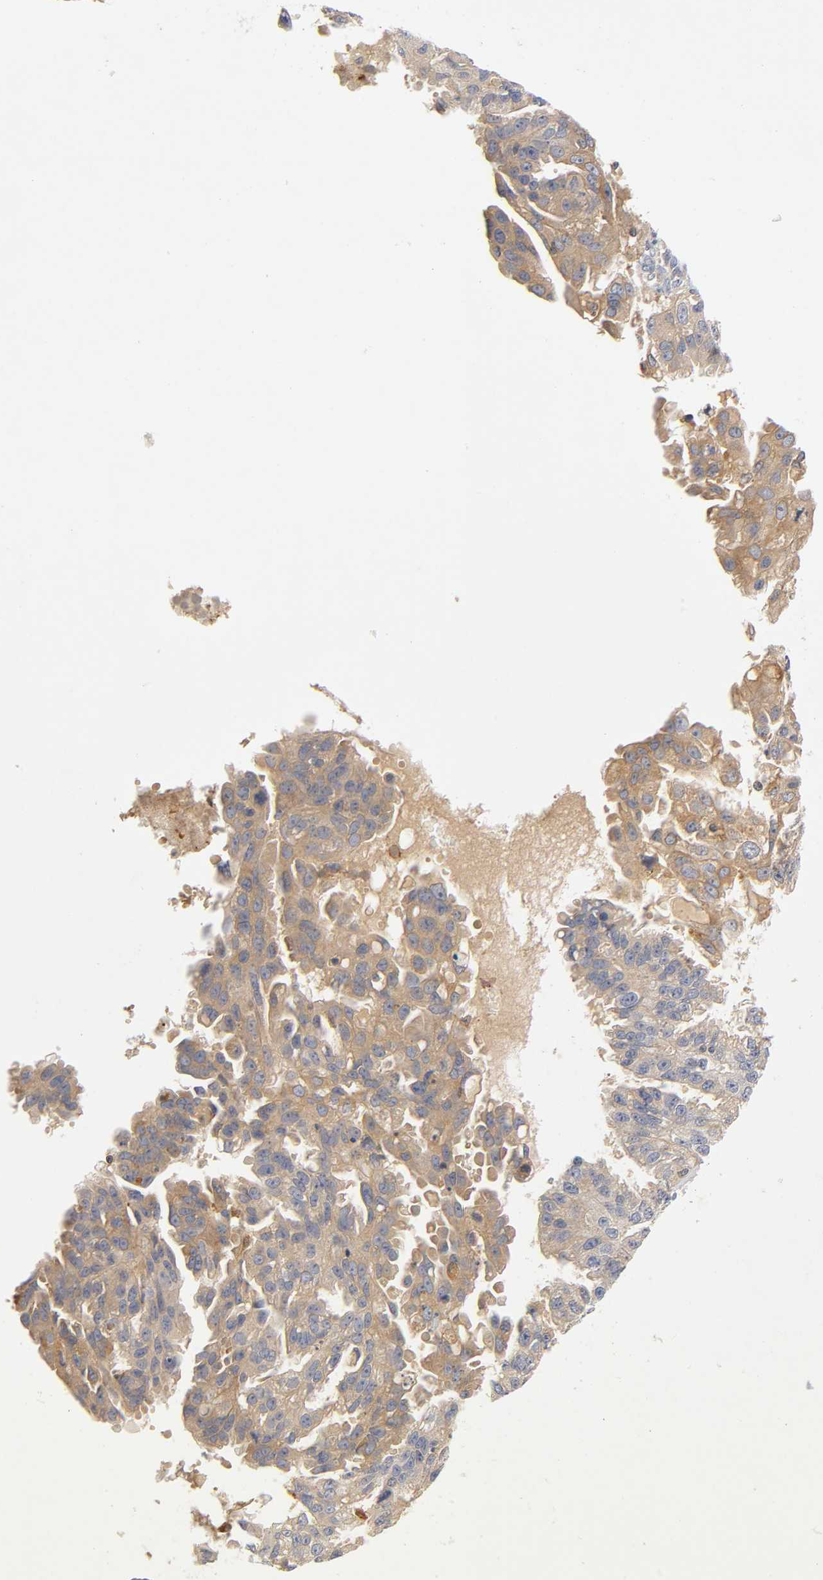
{"staining": {"intensity": "weak", "quantity": ">75%", "location": "cytoplasmic/membranous"}, "tissue": "ovarian cancer", "cell_type": "Tumor cells", "image_type": "cancer", "snomed": [{"axis": "morphology", "description": "Cystadenocarcinoma, serous, NOS"}, {"axis": "topography", "description": "Ovary"}], "caption": "Ovarian cancer stained with IHC exhibits weak cytoplasmic/membranous expression in approximately >75% of tumor cells.", "gene": "RHOA", "patient": {"sex": "female", "age": 58}}